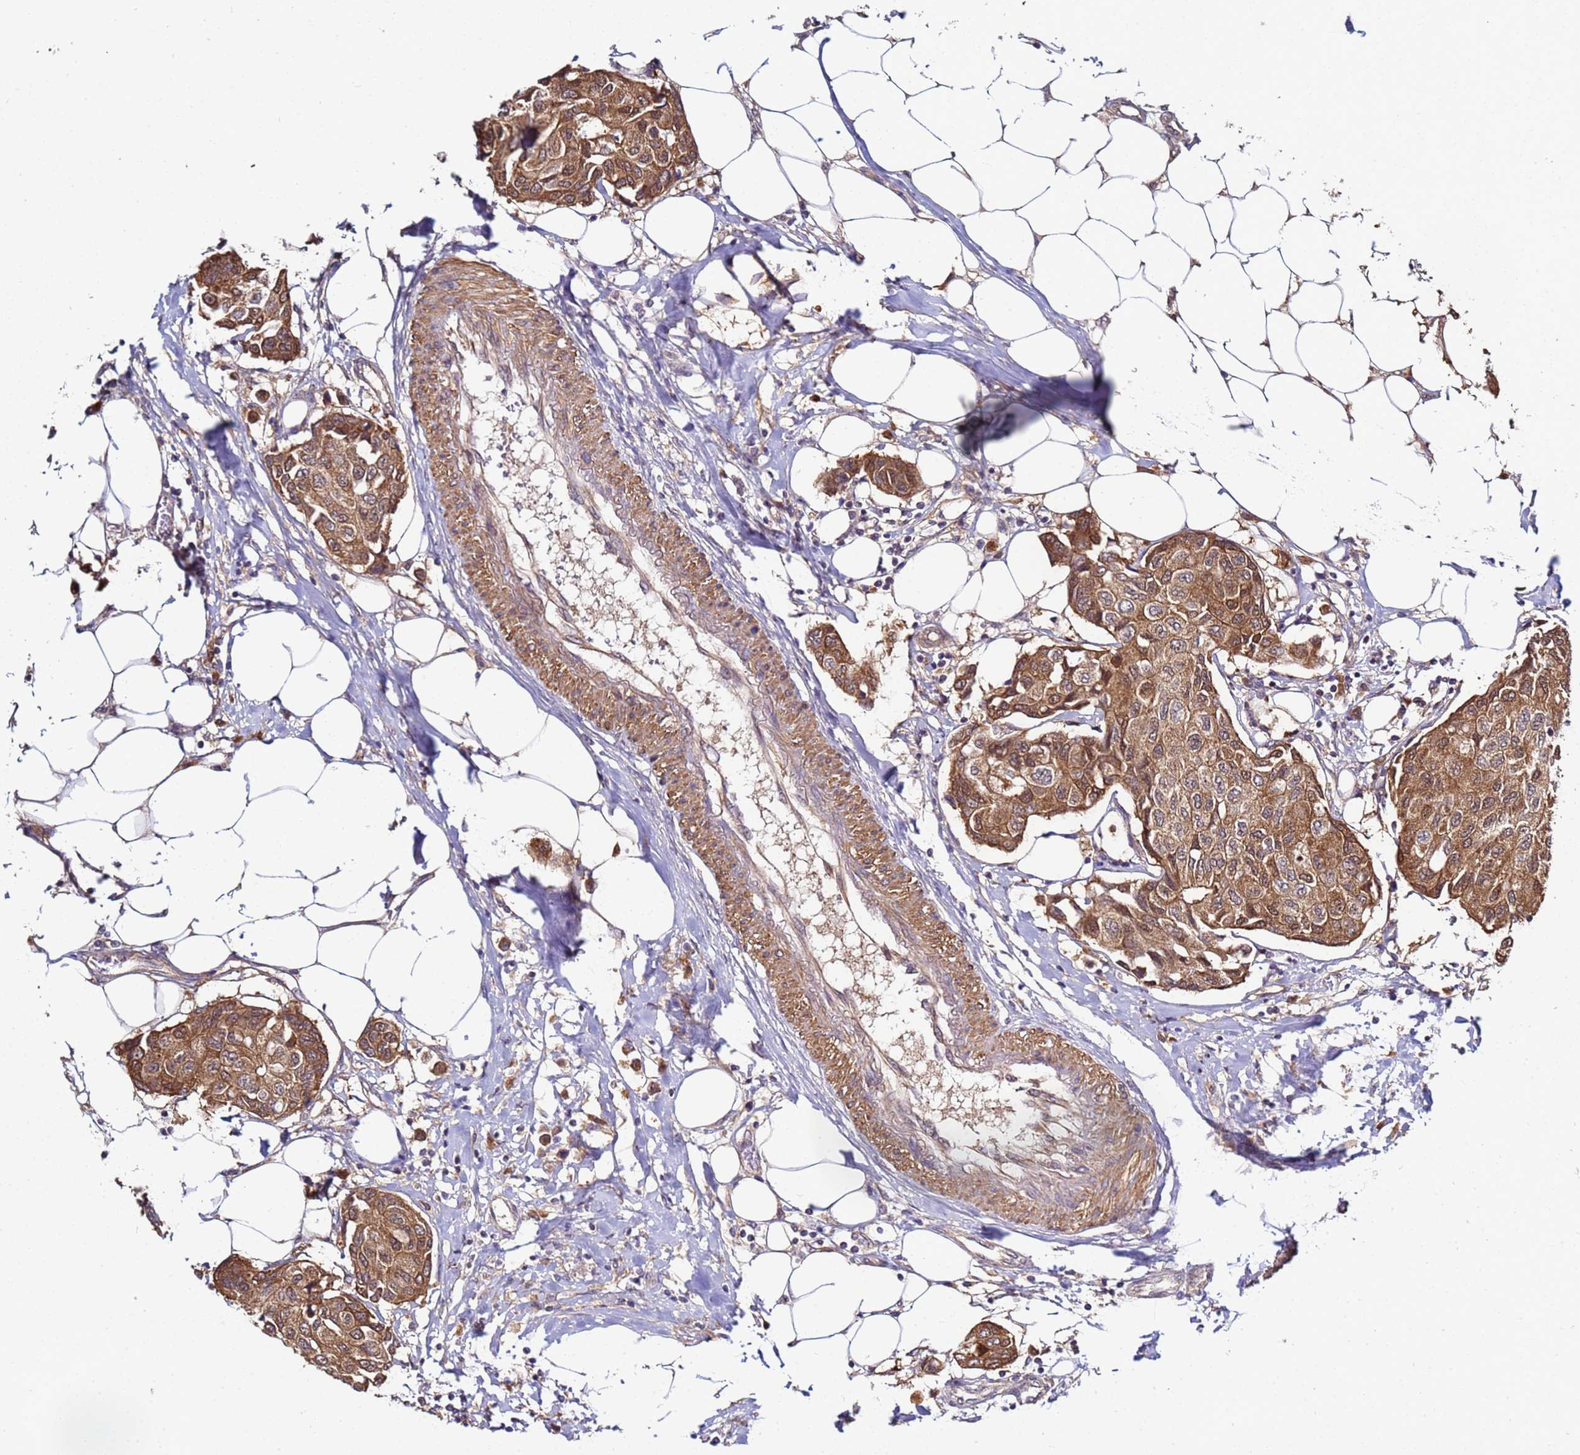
{"staining": {"intensity": "moderate", "quantity": ">75%", "location": "cytoplasmic/membranous"}, "tissue": "breast cancer", "cell_type": "Tumor cells", "image_type": "cancer", "snomed": [{"axis": "morphology", "description": "Duct carcinoma"}, {"axis": "topography", "description": "Breast"}], "caption": "IHC image of breast cancer (invasive ductal carcinoma) stained for a protein (brown), which shows medium levels of moderate cytoplasmic/membranous positivity in approximately >75% of tumor cells.", "gene": "NAXE", "patient": {"sex": "female", "age": 80}}